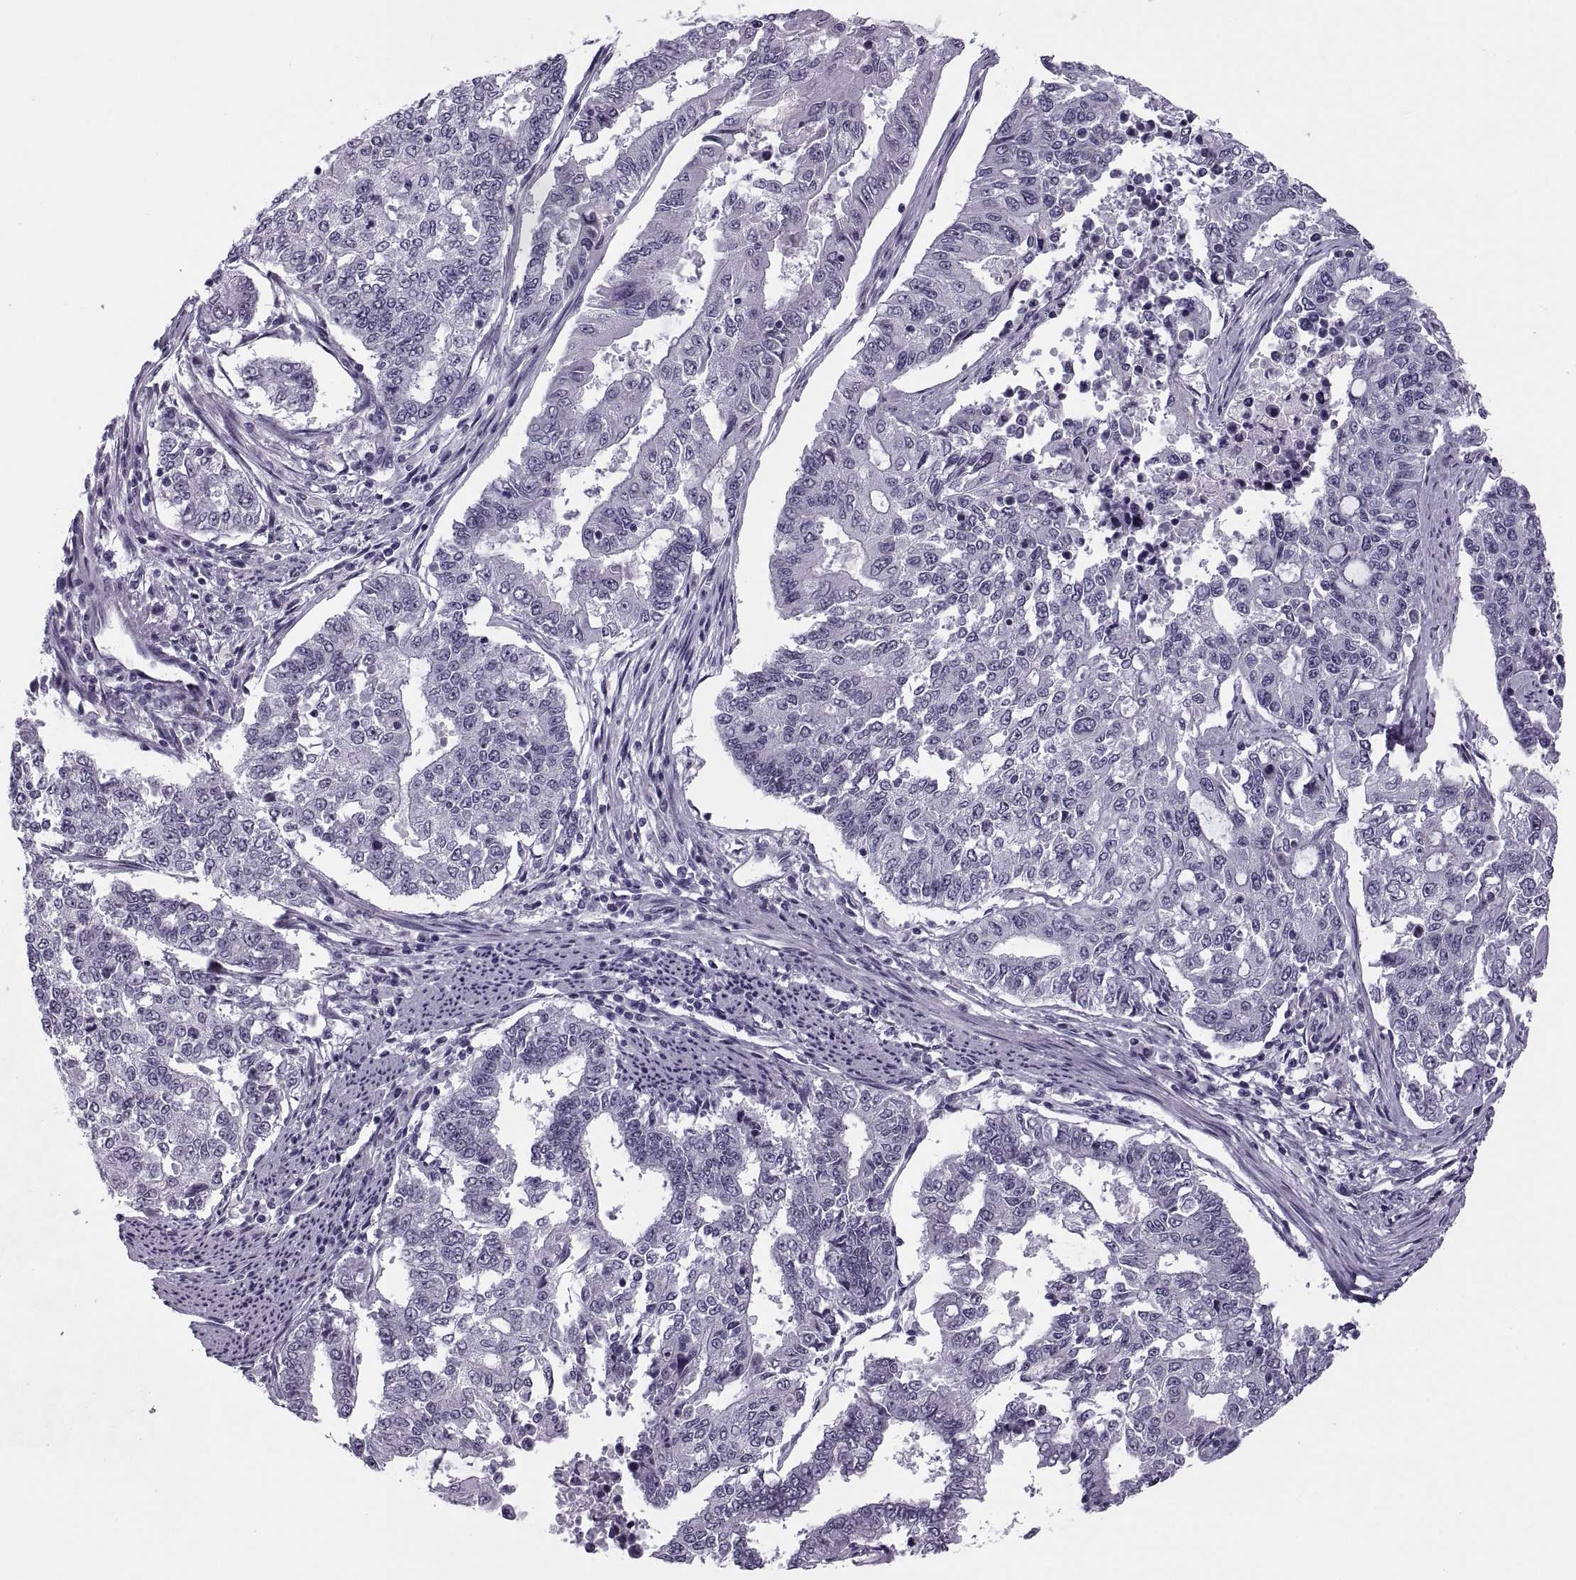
{"staining": {"intensity": "negative", "quantity": "none", "location": "none"}, "tissue": "endometrial cancer", "cell_type": "Tumor cells", "image_type": "cancer", "snomed": [{"axis": "morphology", "description": "Adenocarcinoma, NOS"}, {"axis": "topography", "description": "Uterus"}], "caption": "A histopathology image of human adenocarcinoma (endometrial) is negative for staining in tumor cells. Nuclei are stained in blue.", "gene": "TBC1D3G", "patient": {"sex": "female", "age": 59}}